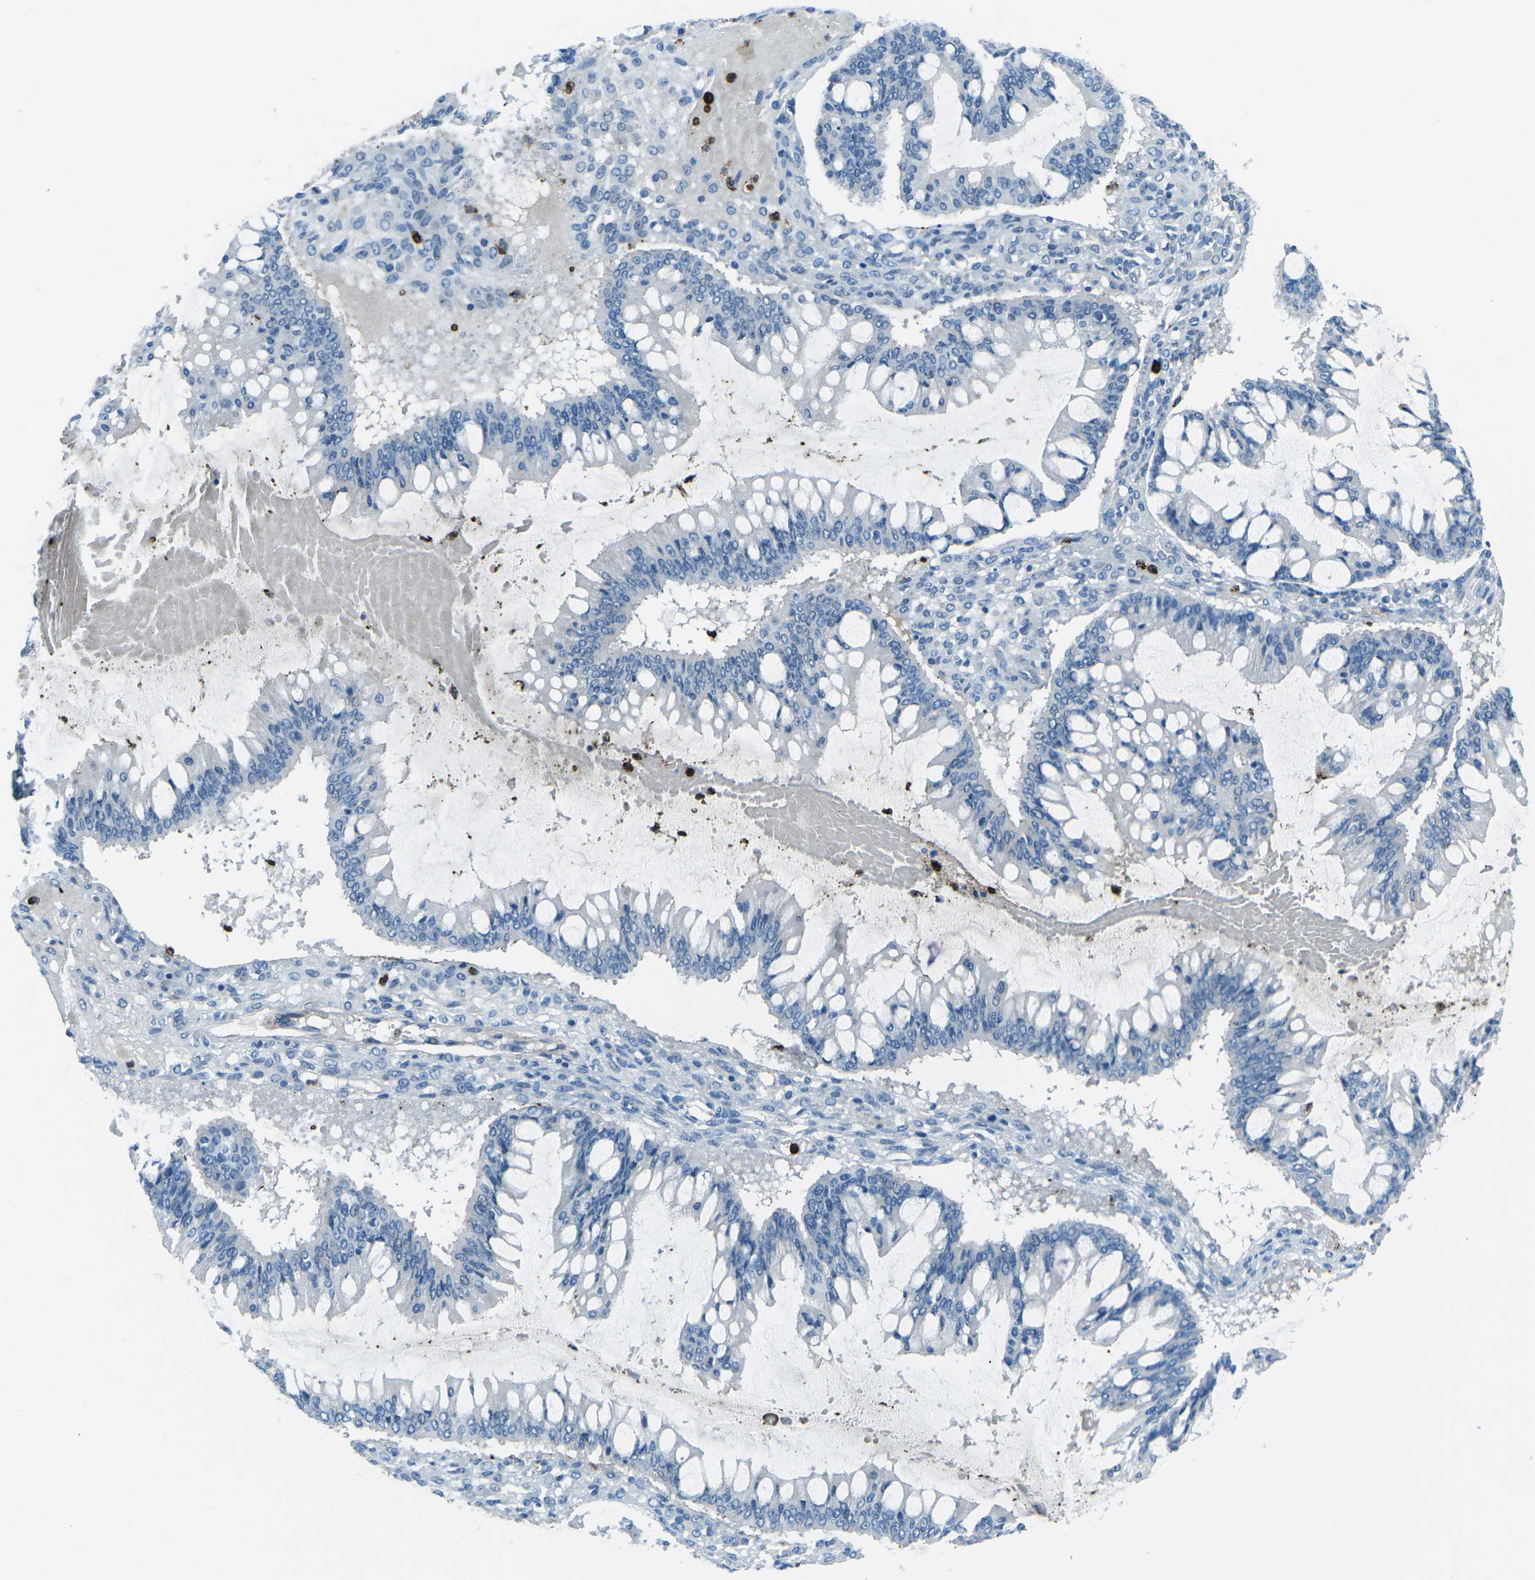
{"staining": {"intensity": "negative", "quantity": "none", "location": "none"}, "tissue": "ovarian cancer", "cell_type": "Tumor cells", "image_type": "cancer", "snomed": [{"axis": "morphology", "description": "Cystadenocarcinoma, mucinous, NOS"}, {"axis": "topography", "description": "Ovary"}], "caption": "Immunohistochemistry of ovarian mucinous cystadenocarcinoma displays no staining in tumor cells.", "gene": "FCN1", "patient": {"sex": "female", "age": 73}}